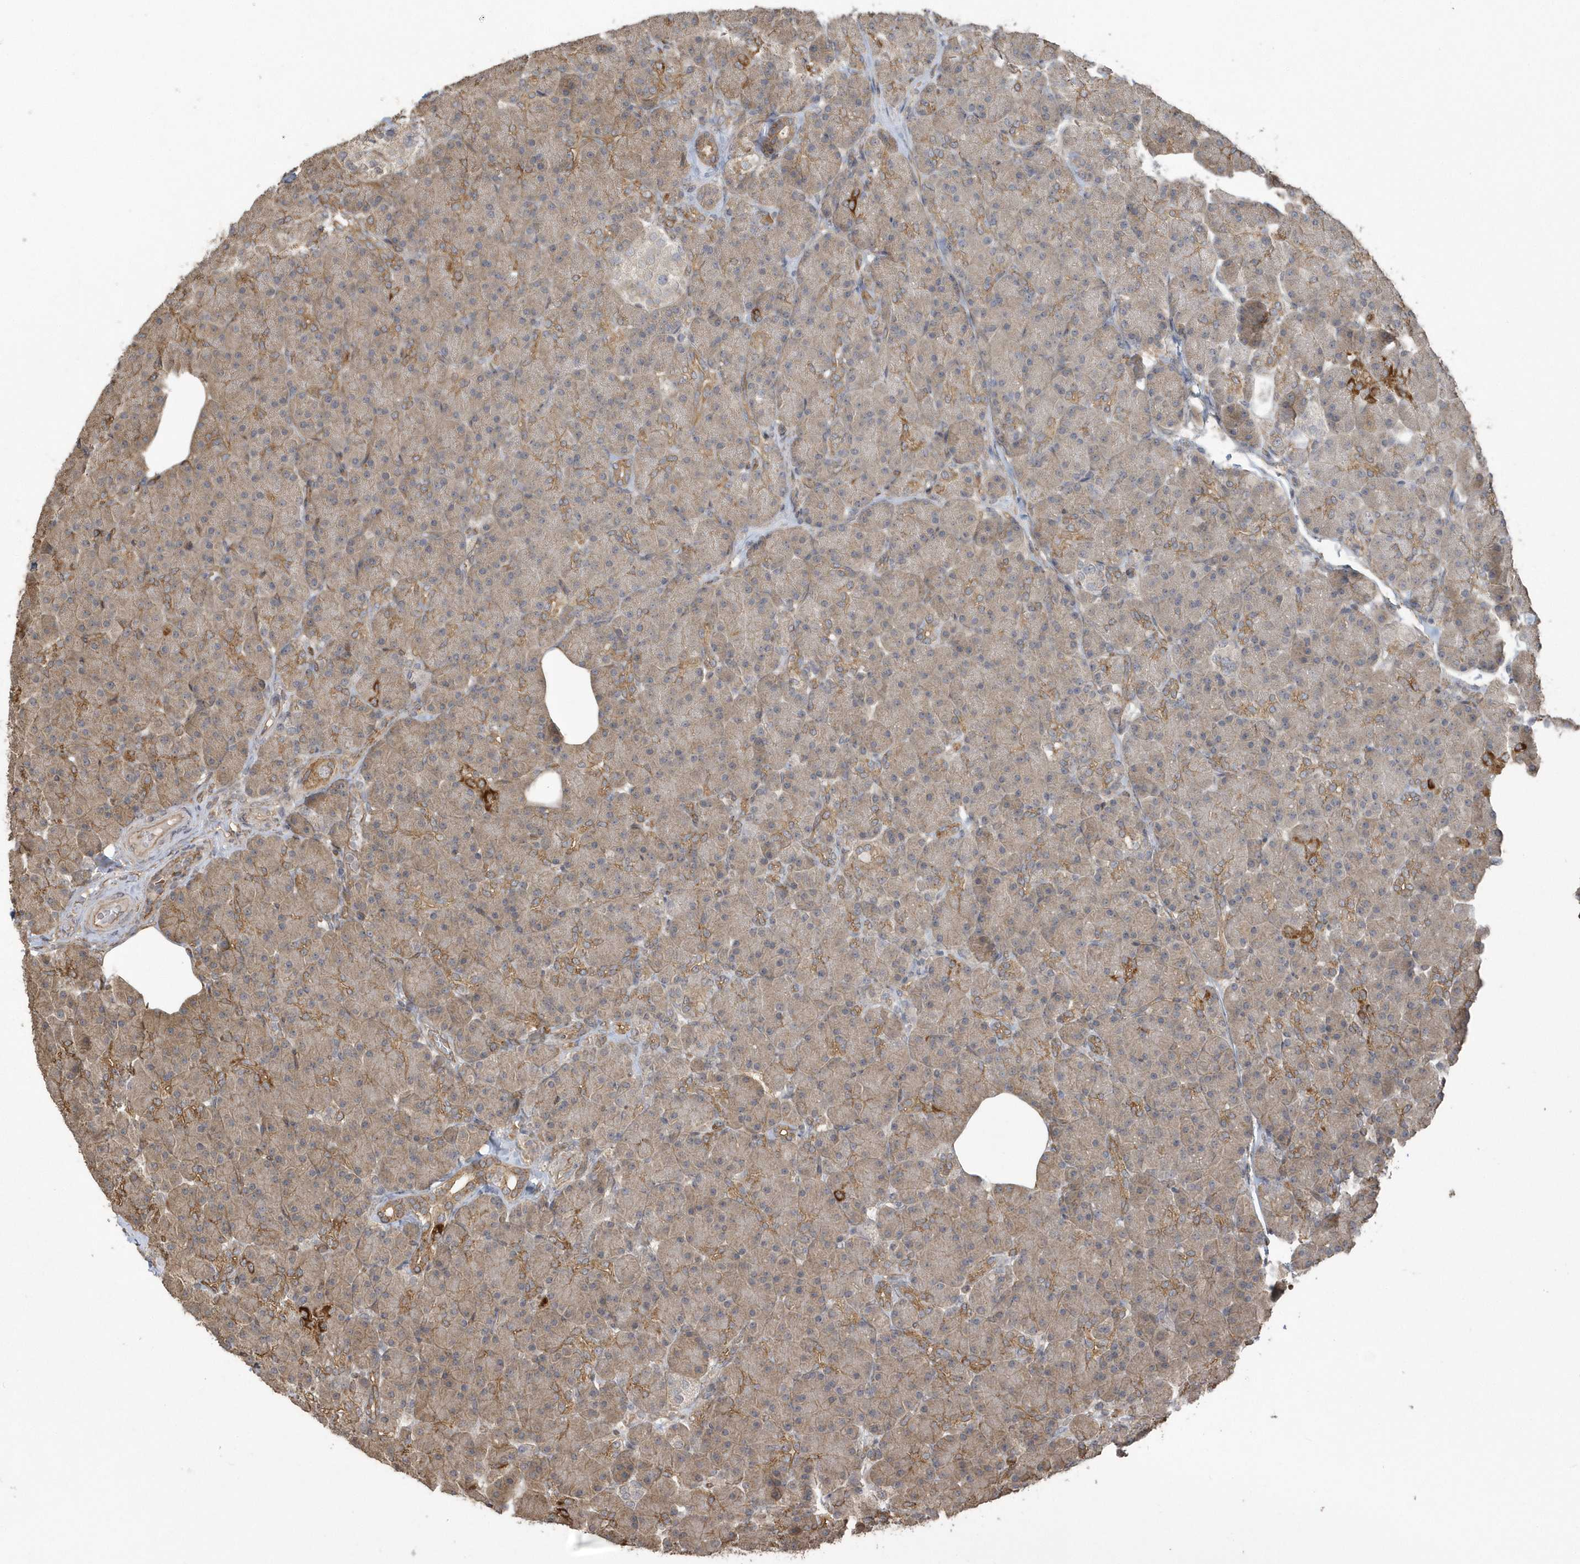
{"staining": {"intensity": "moderate", "quantity": ">75%", "location": "cytoplasmic/membranous"}, "tissue": "pancreas", "cell_type": "Exocrine glandular cells", "image_type": "normal", "snomed": [{"axis": "morphology", "description": "Normal tissue, NOS"}, {"axis": "topography", "description": "Pancreas"}], "caption": "Immunohistochemical staining of normal pancreas exhibits moderate cytoplasmic/membranous protein expression in about >75% of exocrine glandular cells. Nuclei are stained in blue.", "gene": "HERPUD1", "patient": {"sex": "female", "age": 43}}